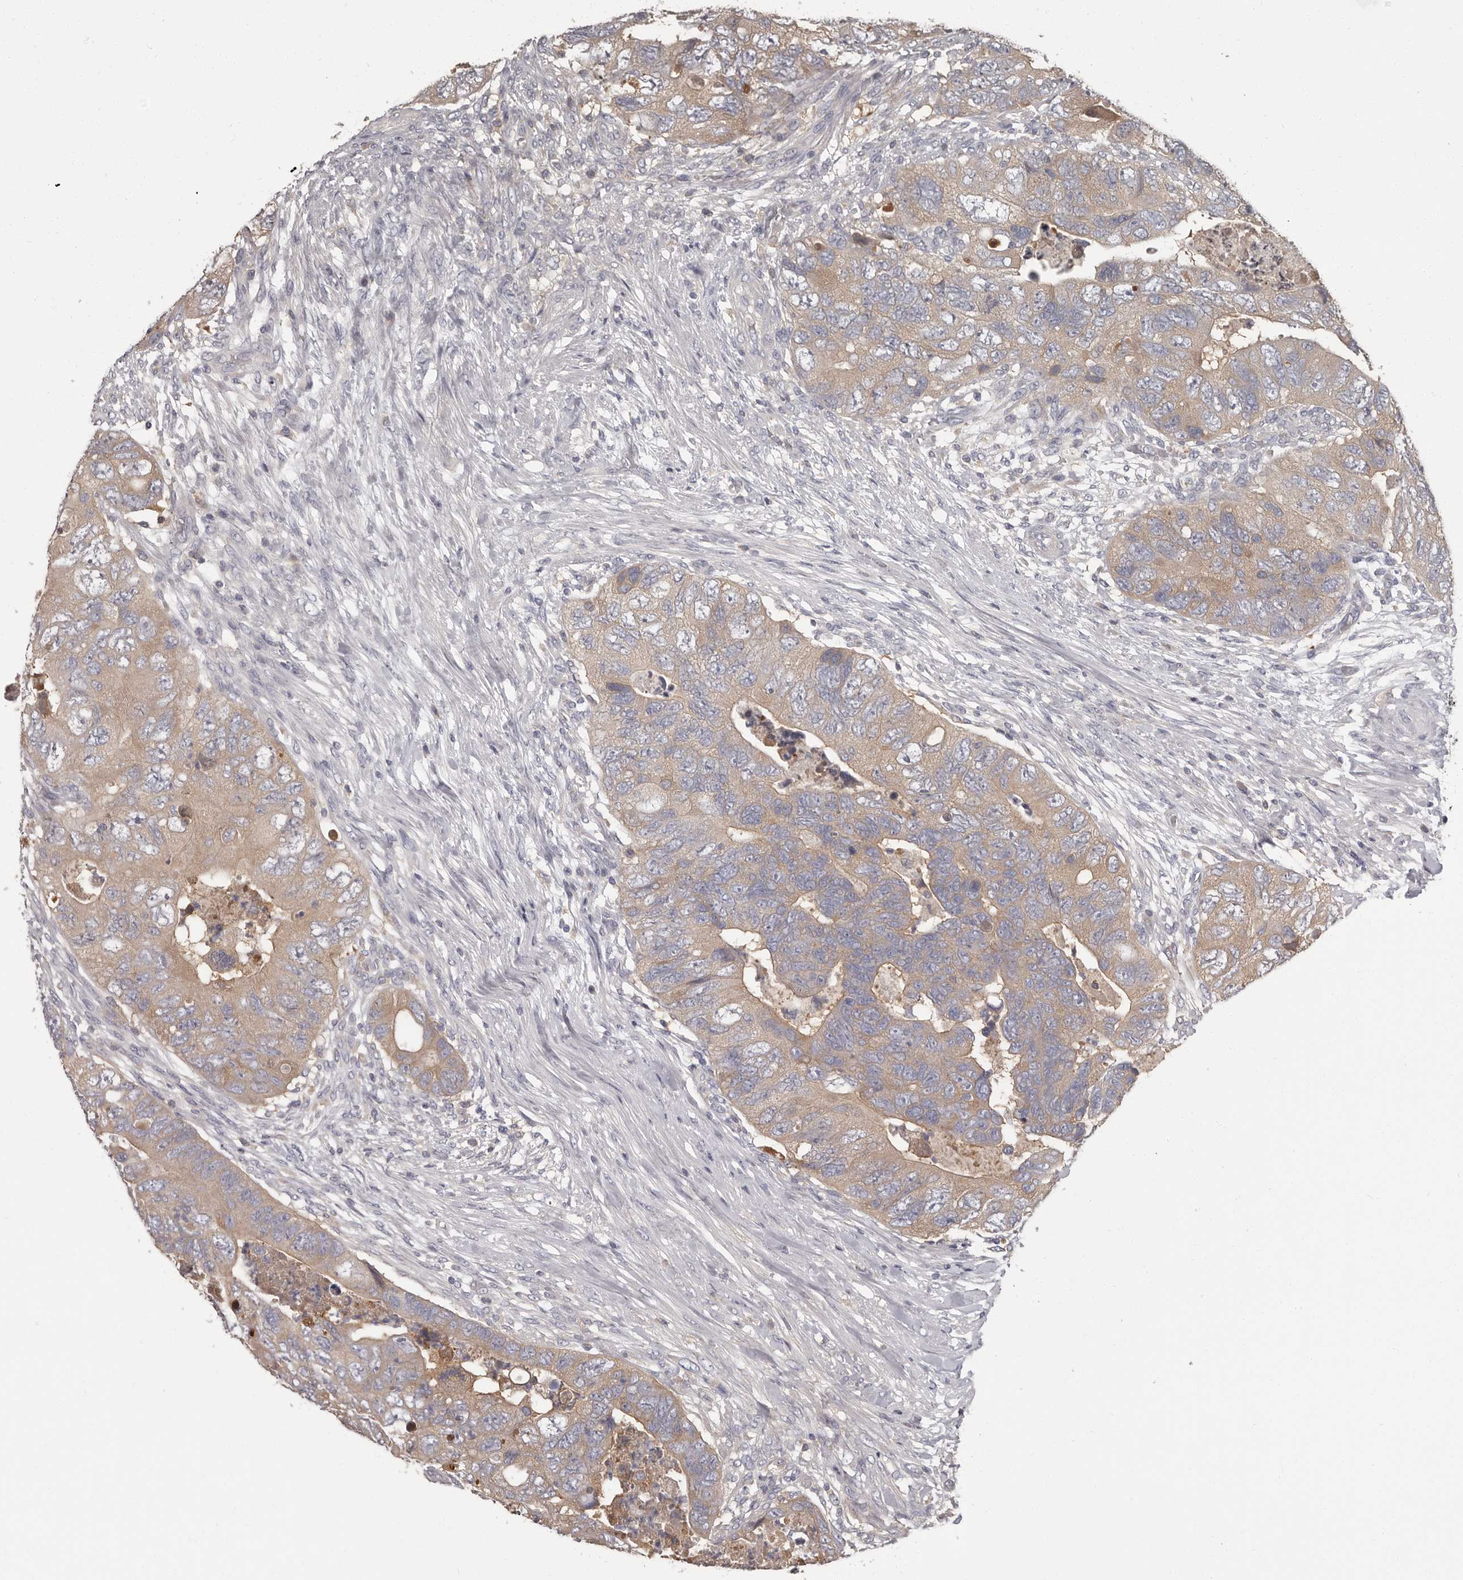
{"staining": {"intensity": "weak", "quantity": "25%-75%", "location": "cytoplasmic/membranous"}, "tissue": "colorectal cancer", "cell_type": "Tumor cells", "image_type": "cancer", "snomed": [{"axis": "morphology", "description": "Adenocarcinoma, NOS"}, {"axis": "topography", "description": "Rectum"}], "caption": "Immunohistochemical staining of colorectal cancer (adenocarcinoma) displays low levels of weak cytoplasmic/membranous protein positivity in approximately 25%-75% of tumor cells.", "gene": "APEH", "patient": {"sex": "male", "age": 63}}